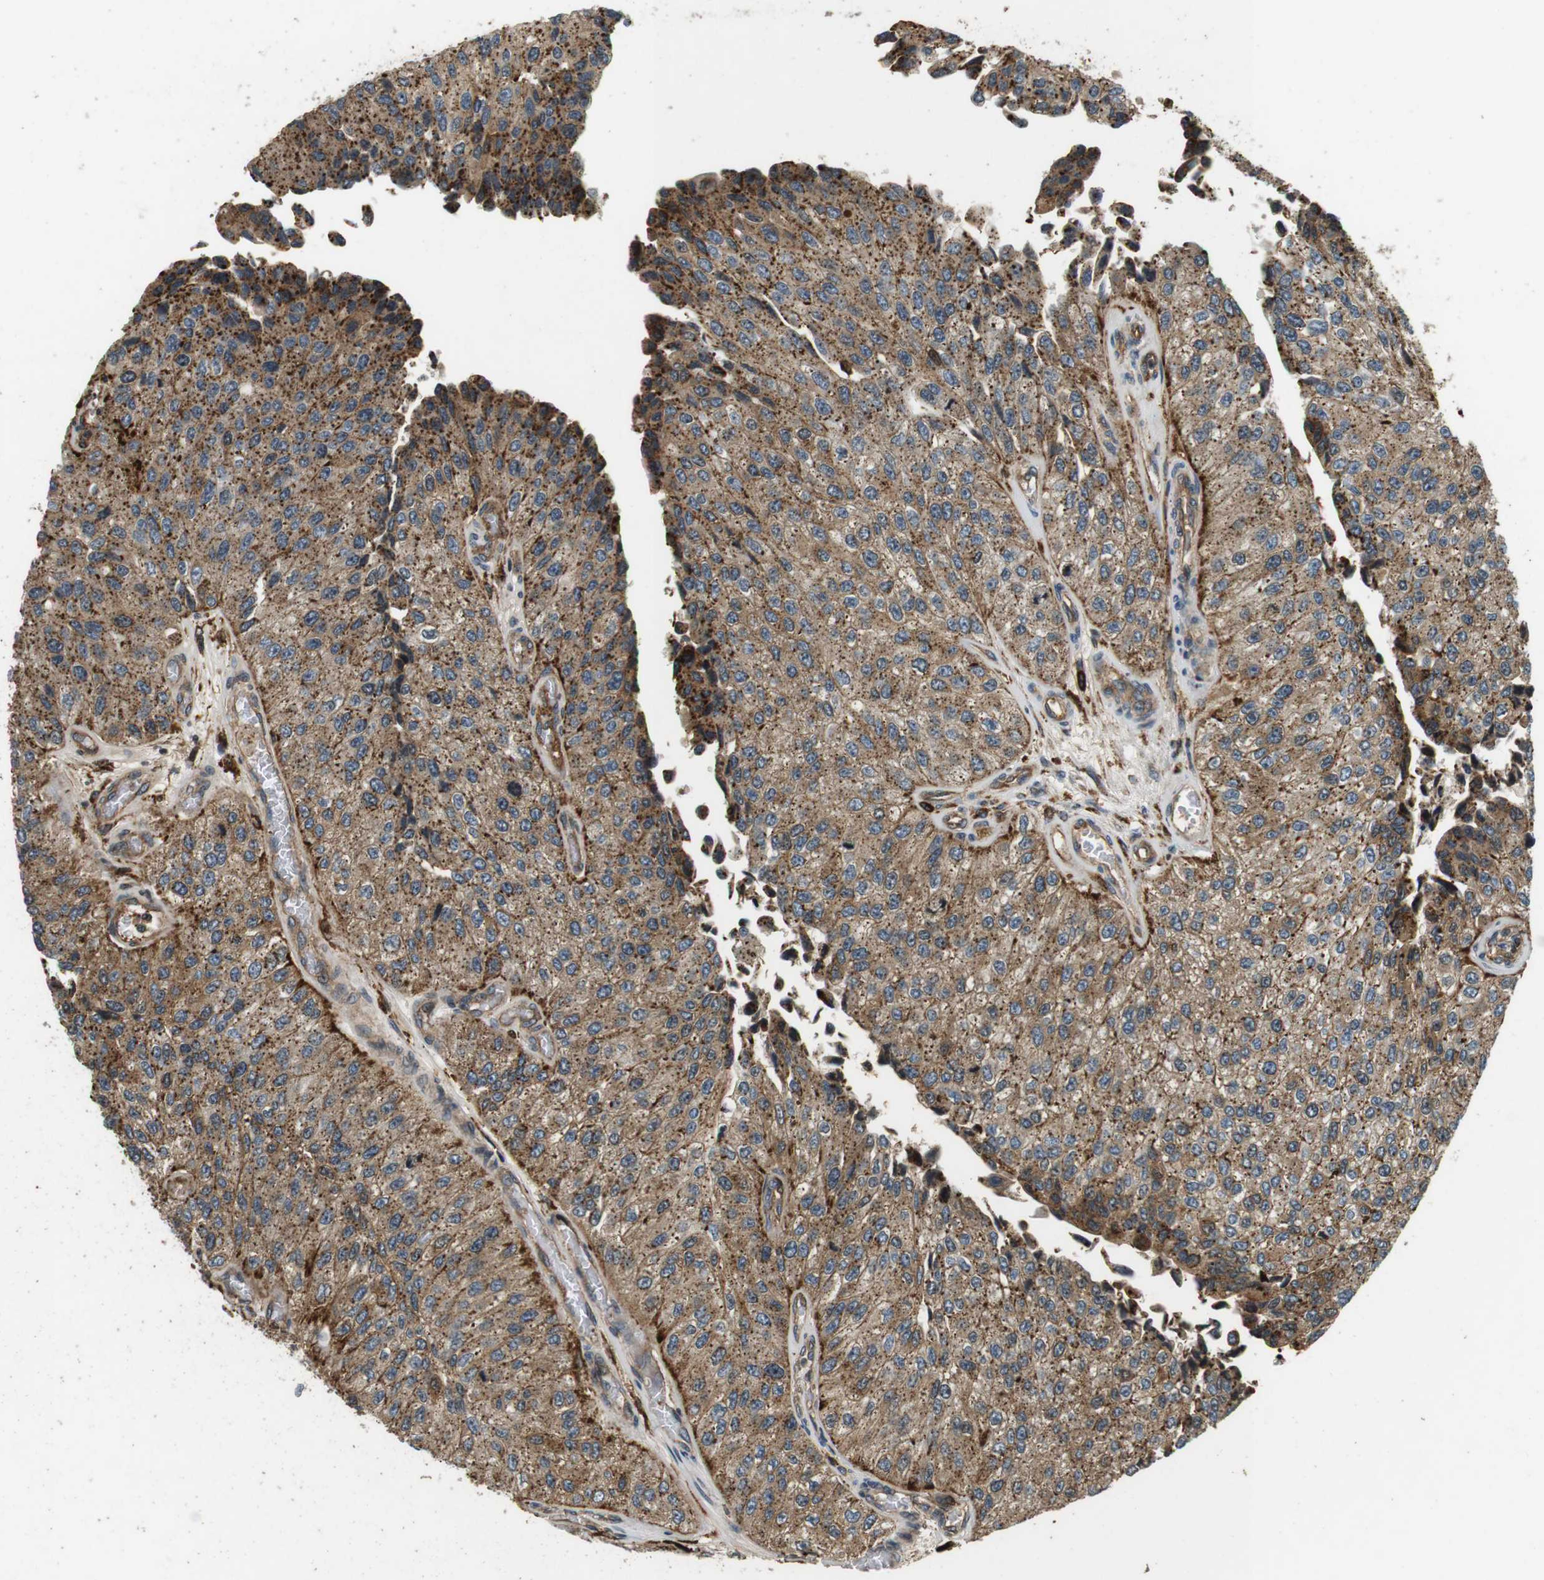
{"staining": {"intensity": "weak", "quantity": ">75%", "location": "cytoplasmic/membranous"}, "tissue": "urothelial cancer", "cell_type": "Tumor cells", "image_type": "cancer", "snomed": [{"axis": "morphology", "description": "Urothelial carcinoma, High grade"}, {"axis": "topography", "description": "Kidney"}, {"axis": "topography", "description": "Urinary bladder"}], "caption": "Tumor cells display weak cytoplasmic/membranous expression in approximately >75% of cells in urothelial carcinoma (high-grade).", "gene": "TXNRD1", "patient": {"sex": "male", "age": 77}}